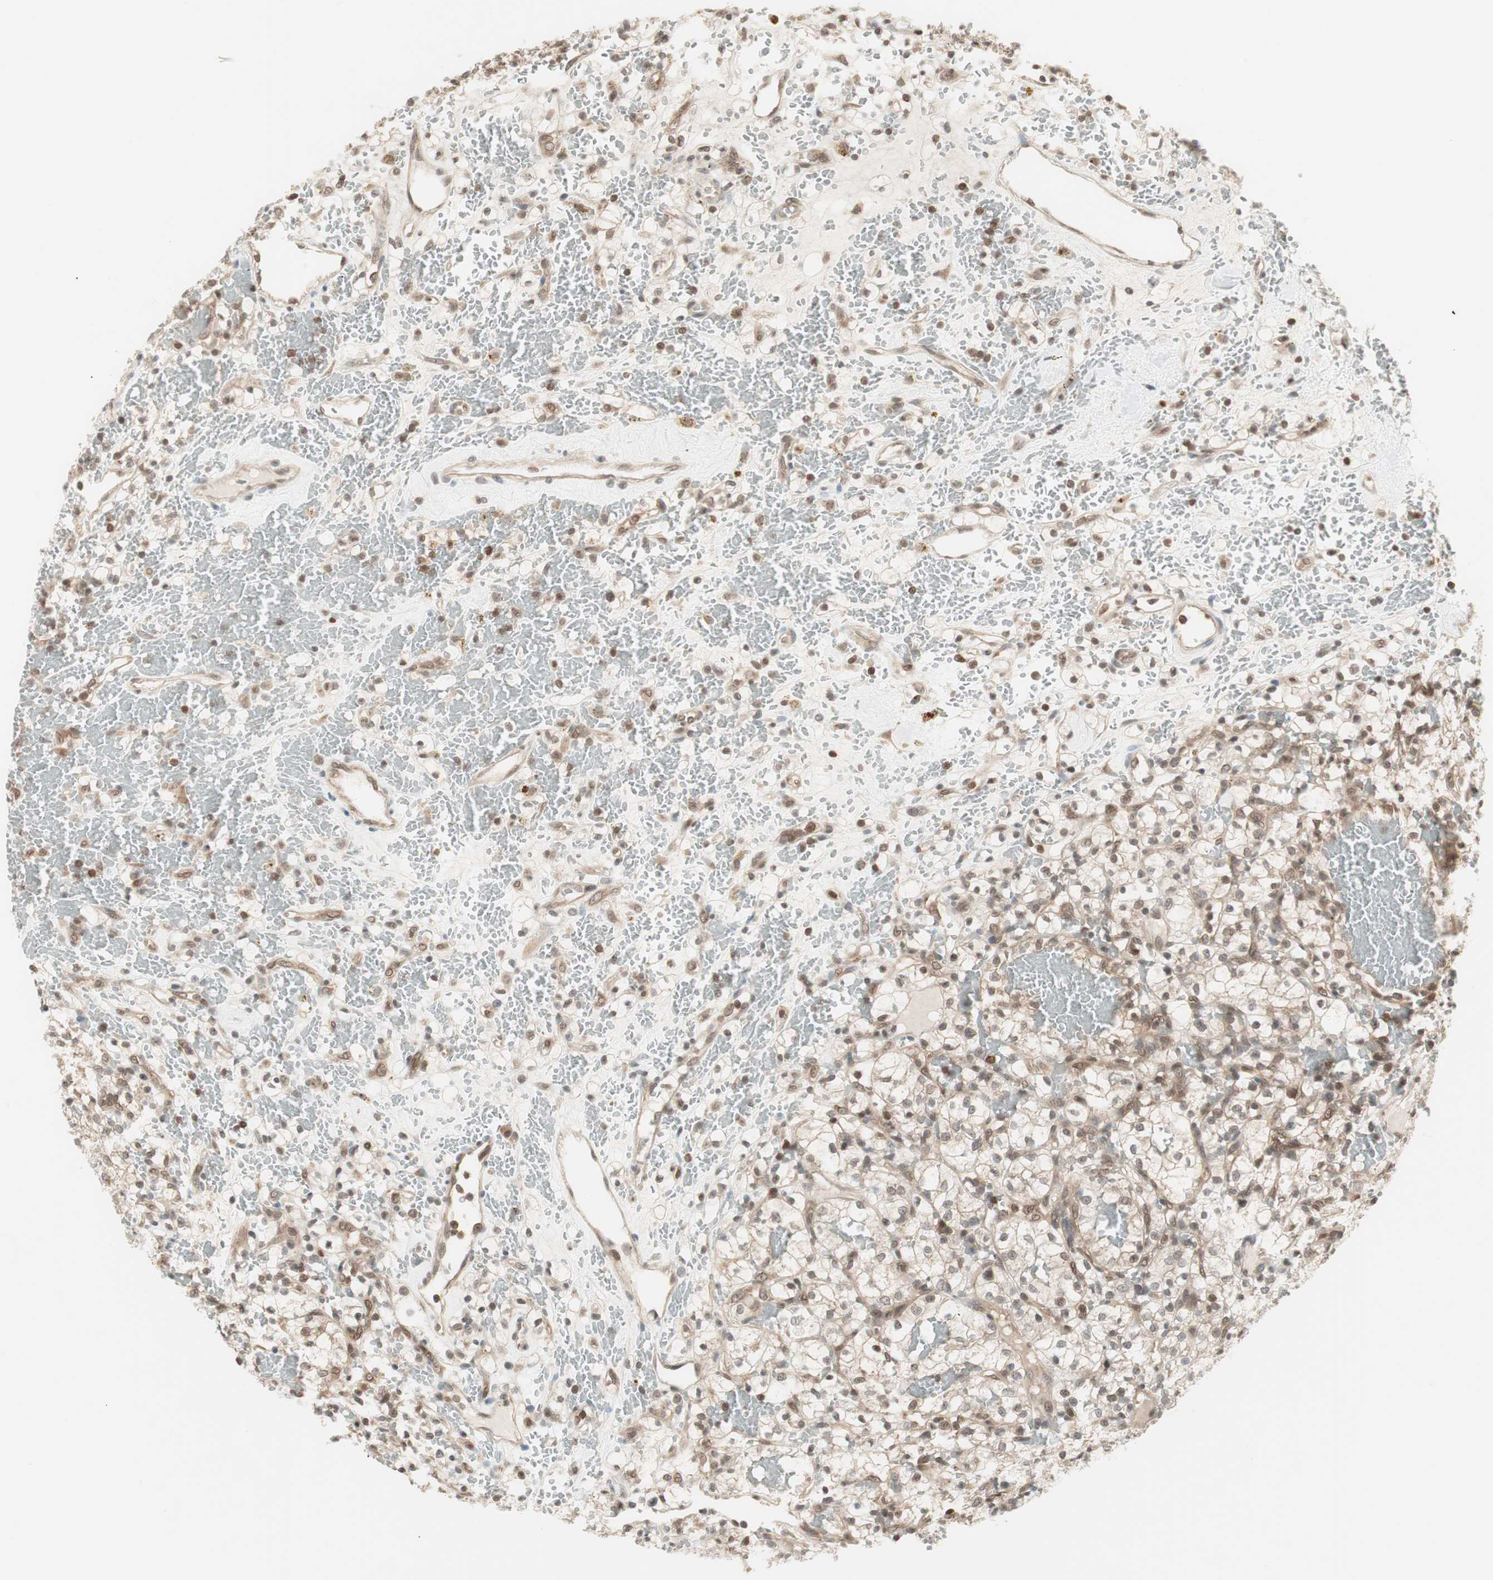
{"staining": {"intensity": "weak", "quantity": "25%-75%", "location": "cytoplasmic/membranous"}, "tissue": "renal cancer", "cell_type": "Tumor cells", "image_type": "cancer", "snomed": [{"axis": "morphology", "description": "Adenocarcinoma, NOS"}, {"axis": "topography", "description": "Kidney"}], "caption": "Protein expression analysis of human renal cancer reveals weak cytoplasmic/membranous staining in approximately 25%-75% of tumor cells.", "gene": "UBE2I", "patient": {"sex": "female", "age": 60}}